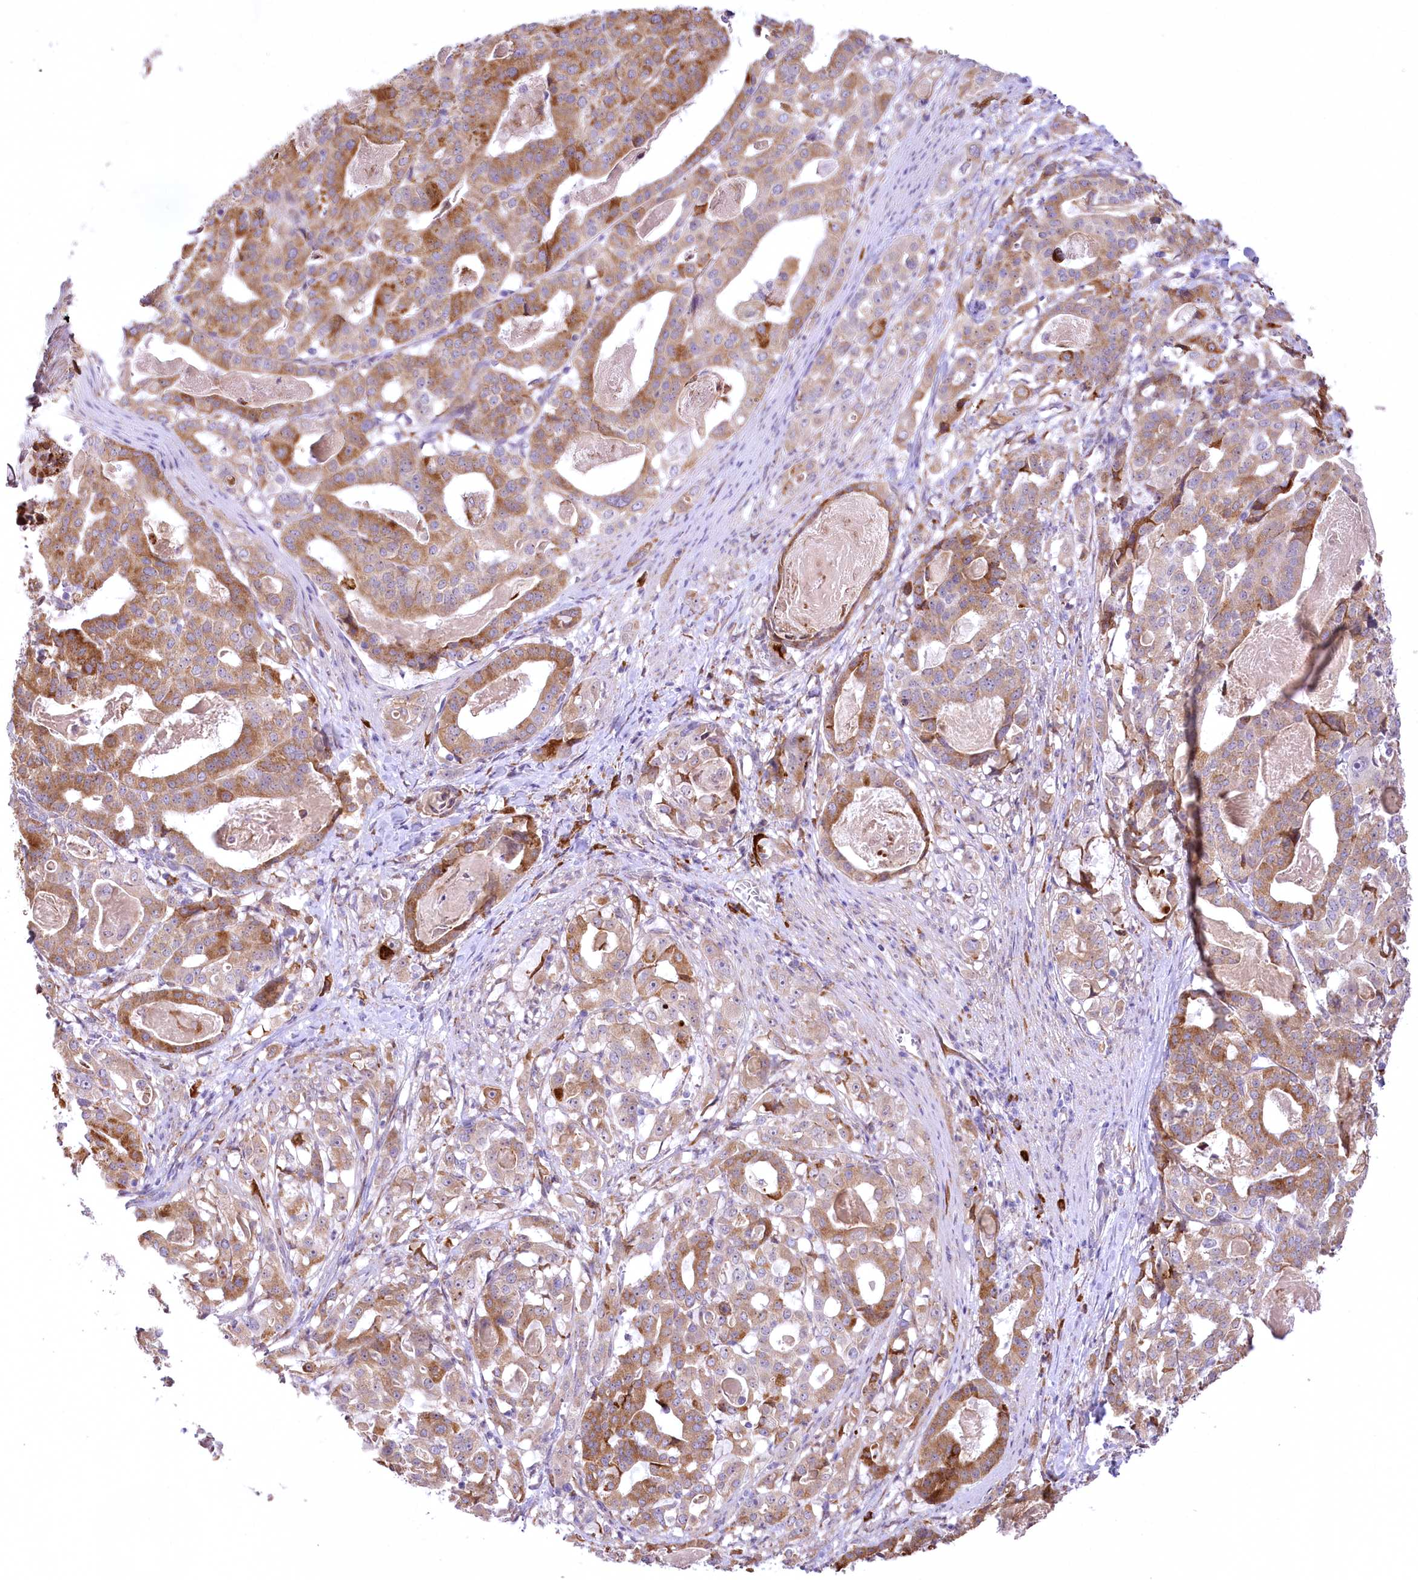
{"staining": {"intensity": "moderate", "quantity": ">75%", "location": "cytoplasmic/membranous"}, "tissue": "stomach cancer", "cell_type": "Tumor cells", "image_type": "cancer", "snomed": [{"axis": "morphology", "description": "Adenocarcinoma, NOS"}, {"axis": "topography", "description": "Stomach"}], "caption": "Protein analysis of stomach cancer (adenocarcinoma) tissue shows moderate cytoplasmic/membranous expression in about >75% of tumor cells.", "gene": "NCKAP5", "patient": {"sex": "male", "age": 48}}